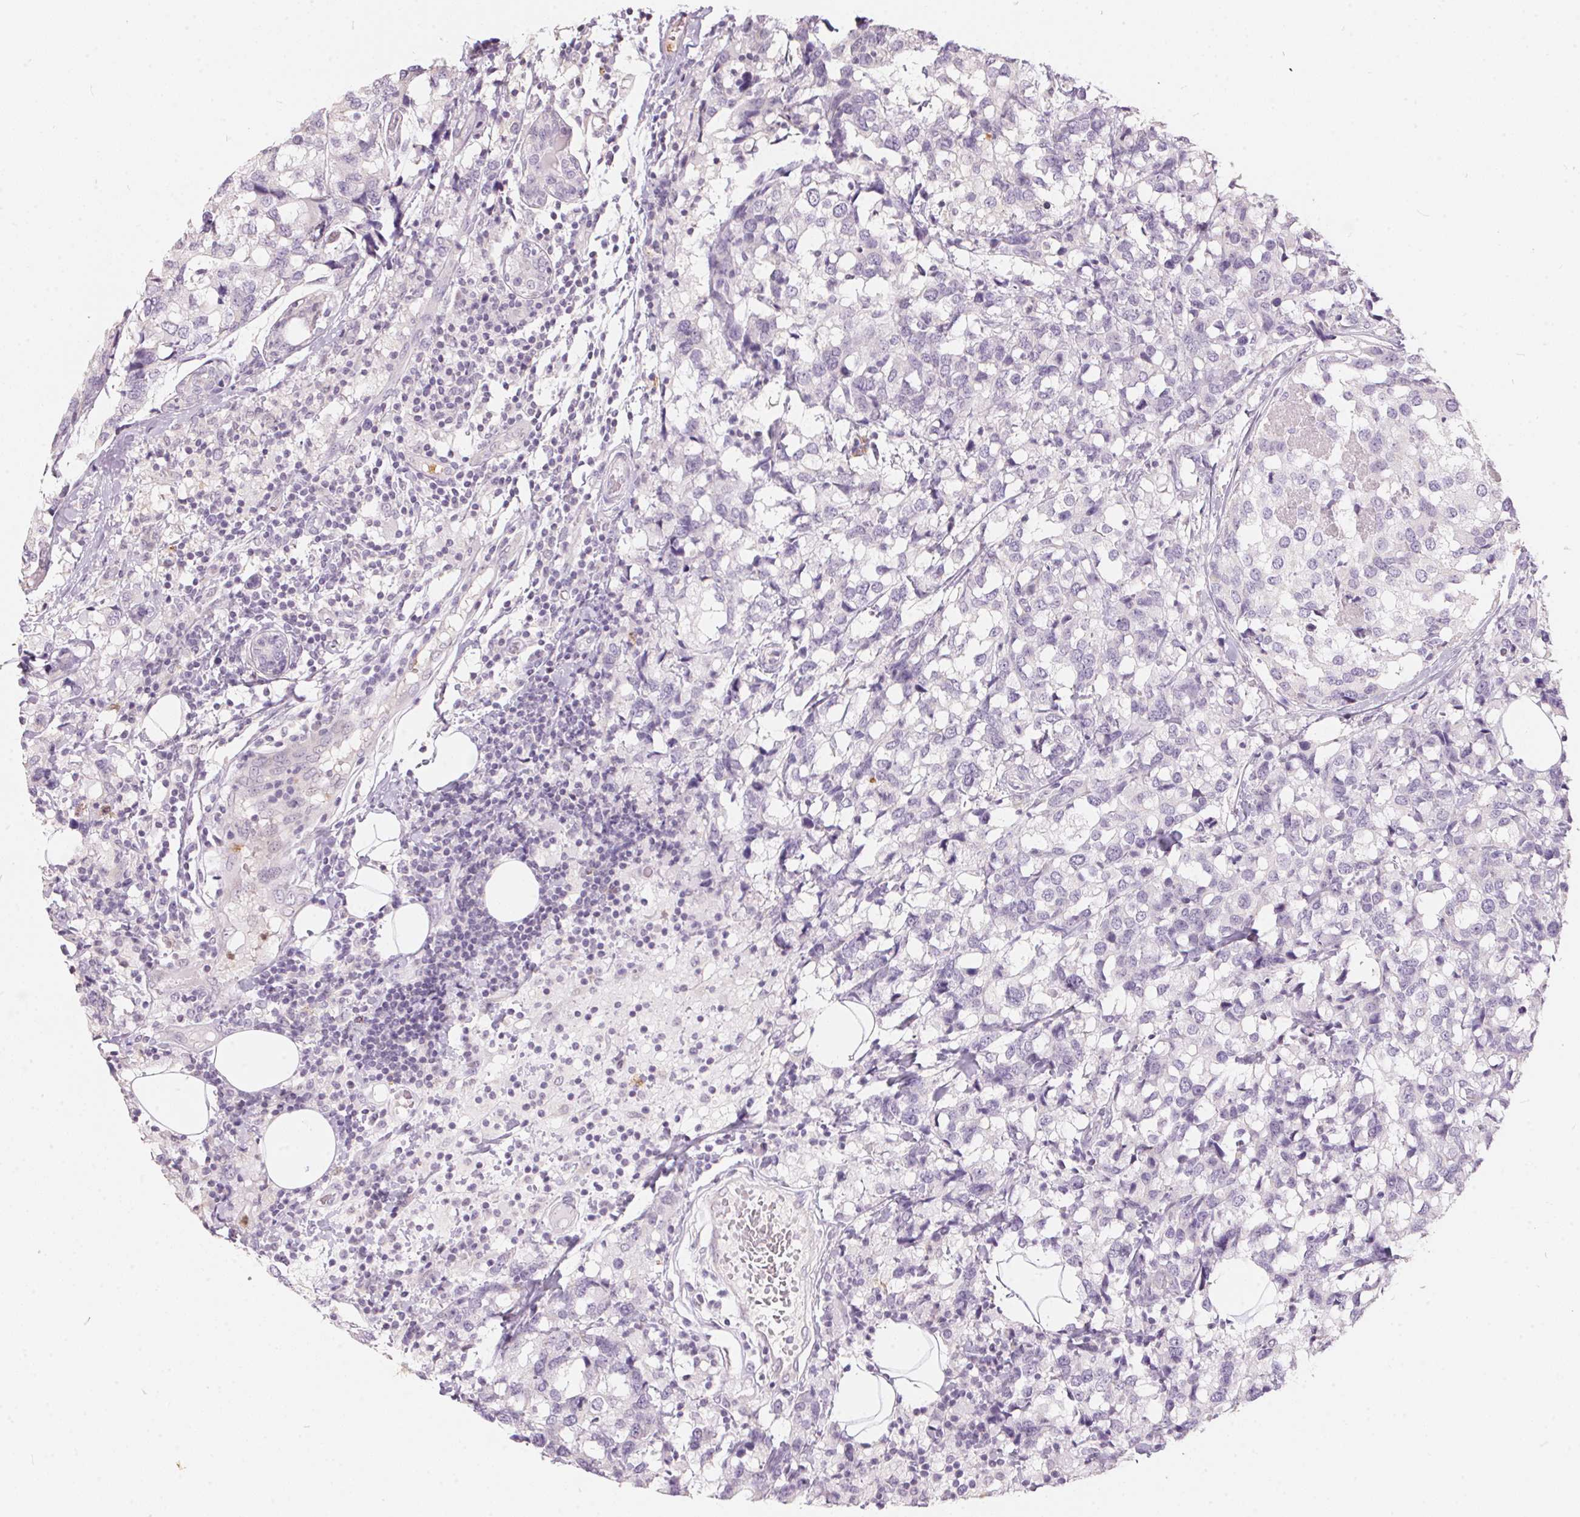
{"staining": {"intensity": "negative", "quantity": "none", "location": "none"}, "tissue": "breast cancer", "cell_type": "Tumor cells", "image_type": "cancer", "snomed": [{"axis": "morphology", "description": "Lobular carcinoma"}, {"axis": "topography", "description": "Breast"}], "caption": "Image shows no protein expression in tumor cells of lobular carcinoma (breast) tissue. The staining was performed using DAB (3,3'-diaminobenzidine) to visualize the protein expression in brown, while the nuclei were stained in blue with hematoxylin (Magnification: 20x).", "gene": "SERPINB1", "patient": {"sex": "female", "age": 59}}